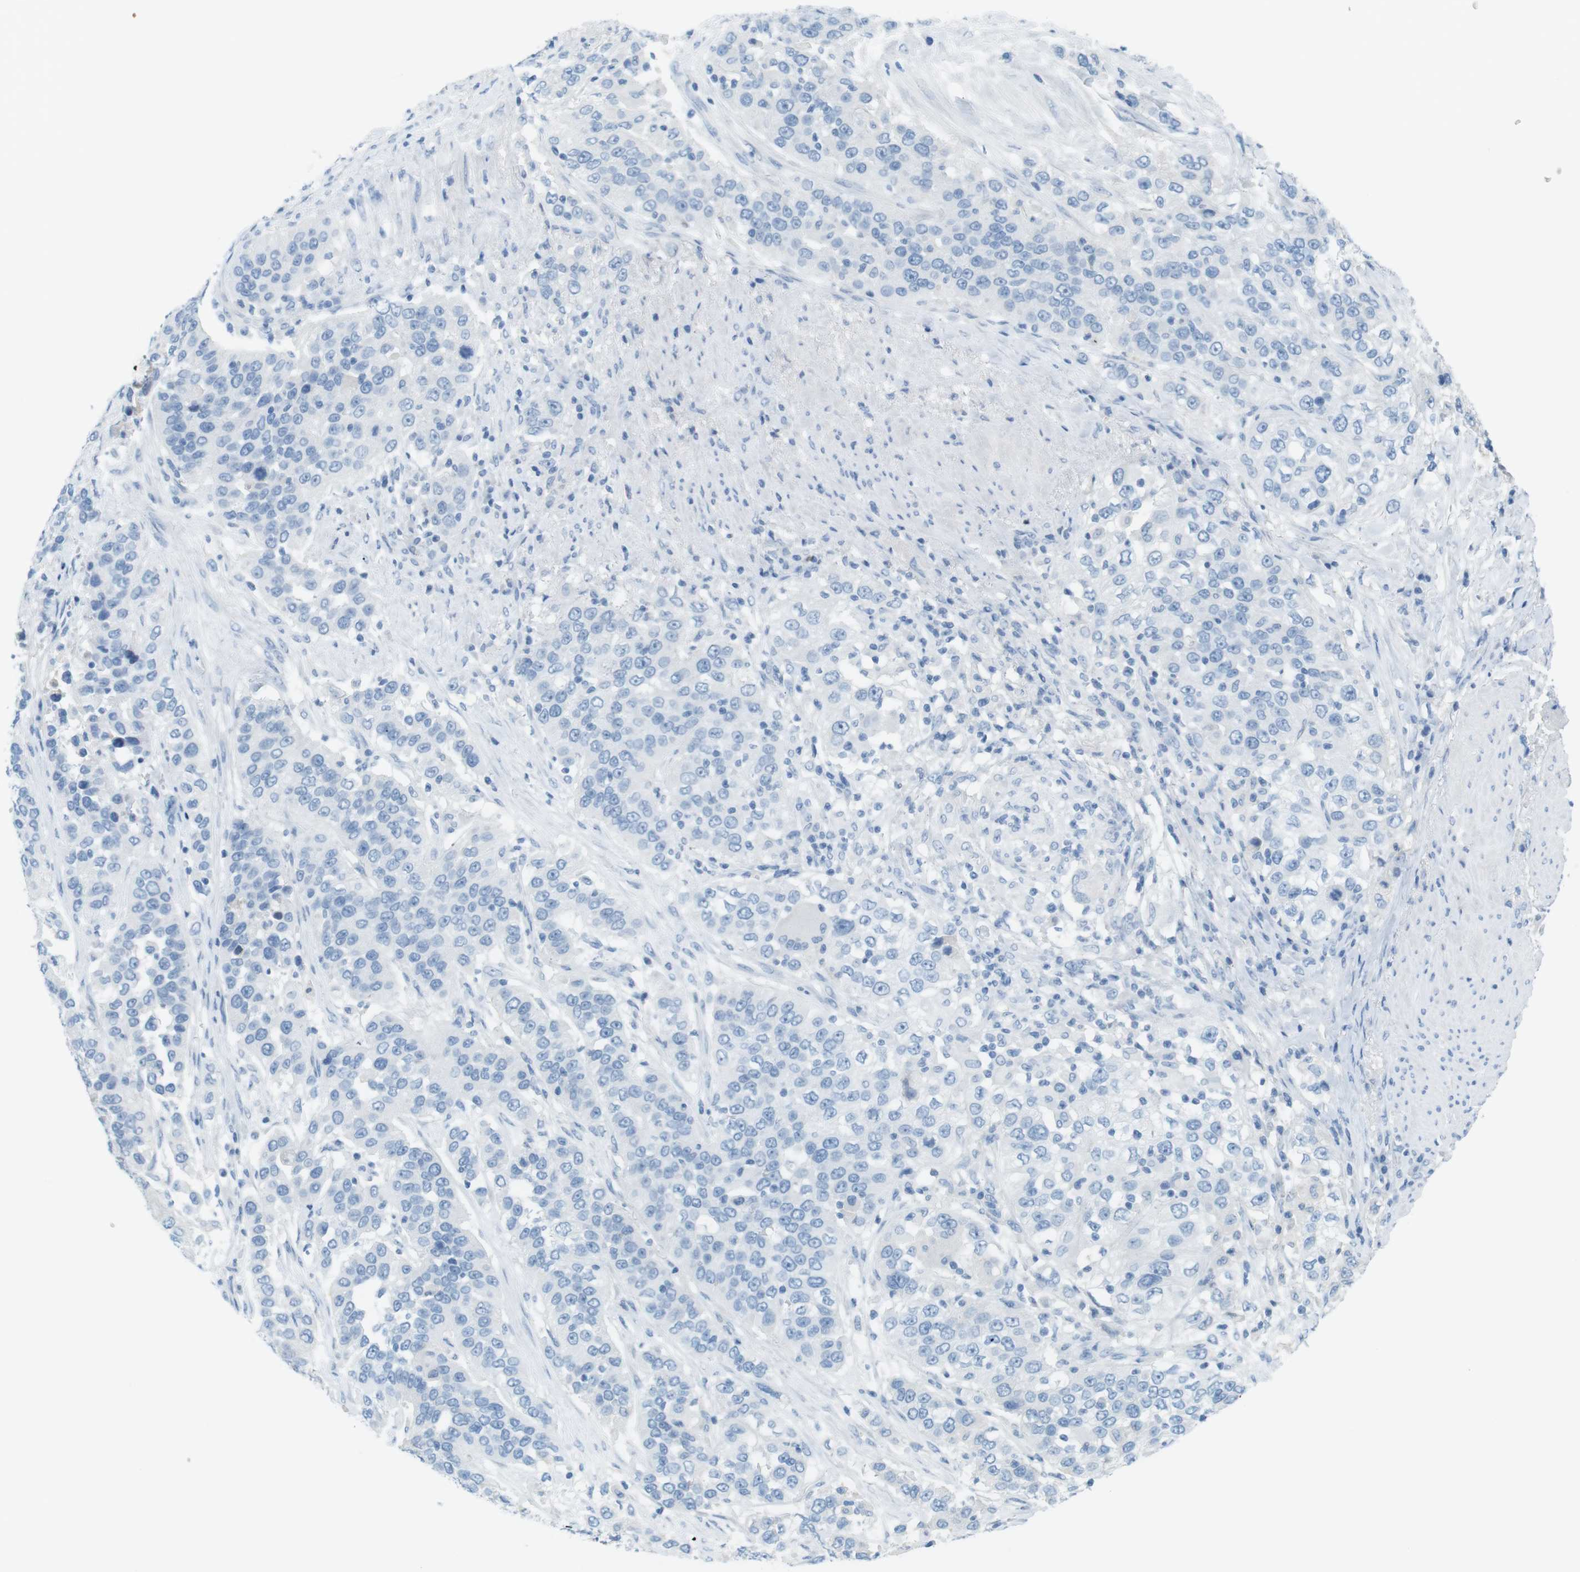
{"staining": {"intensity": "negative", "quantity": "none", "location": "none"}, "tissue": "urothelial cancer", "cell_type": "Tumor cells", "image_type": "cancer", "snomed": [{"axis": "morphology", "description": "Urothelial carcinoma, High grade"}, {"axis": "topography", "description": "Urinary bladder"}], "caption": "The photomicrograph shows no staining of tumor cells in urothelial carcinoma (high-grade). (IHC, brightfield microscopy, high magnification).", "gene": "AZGP1", "patient": {"sex": "female", "age": 80}}